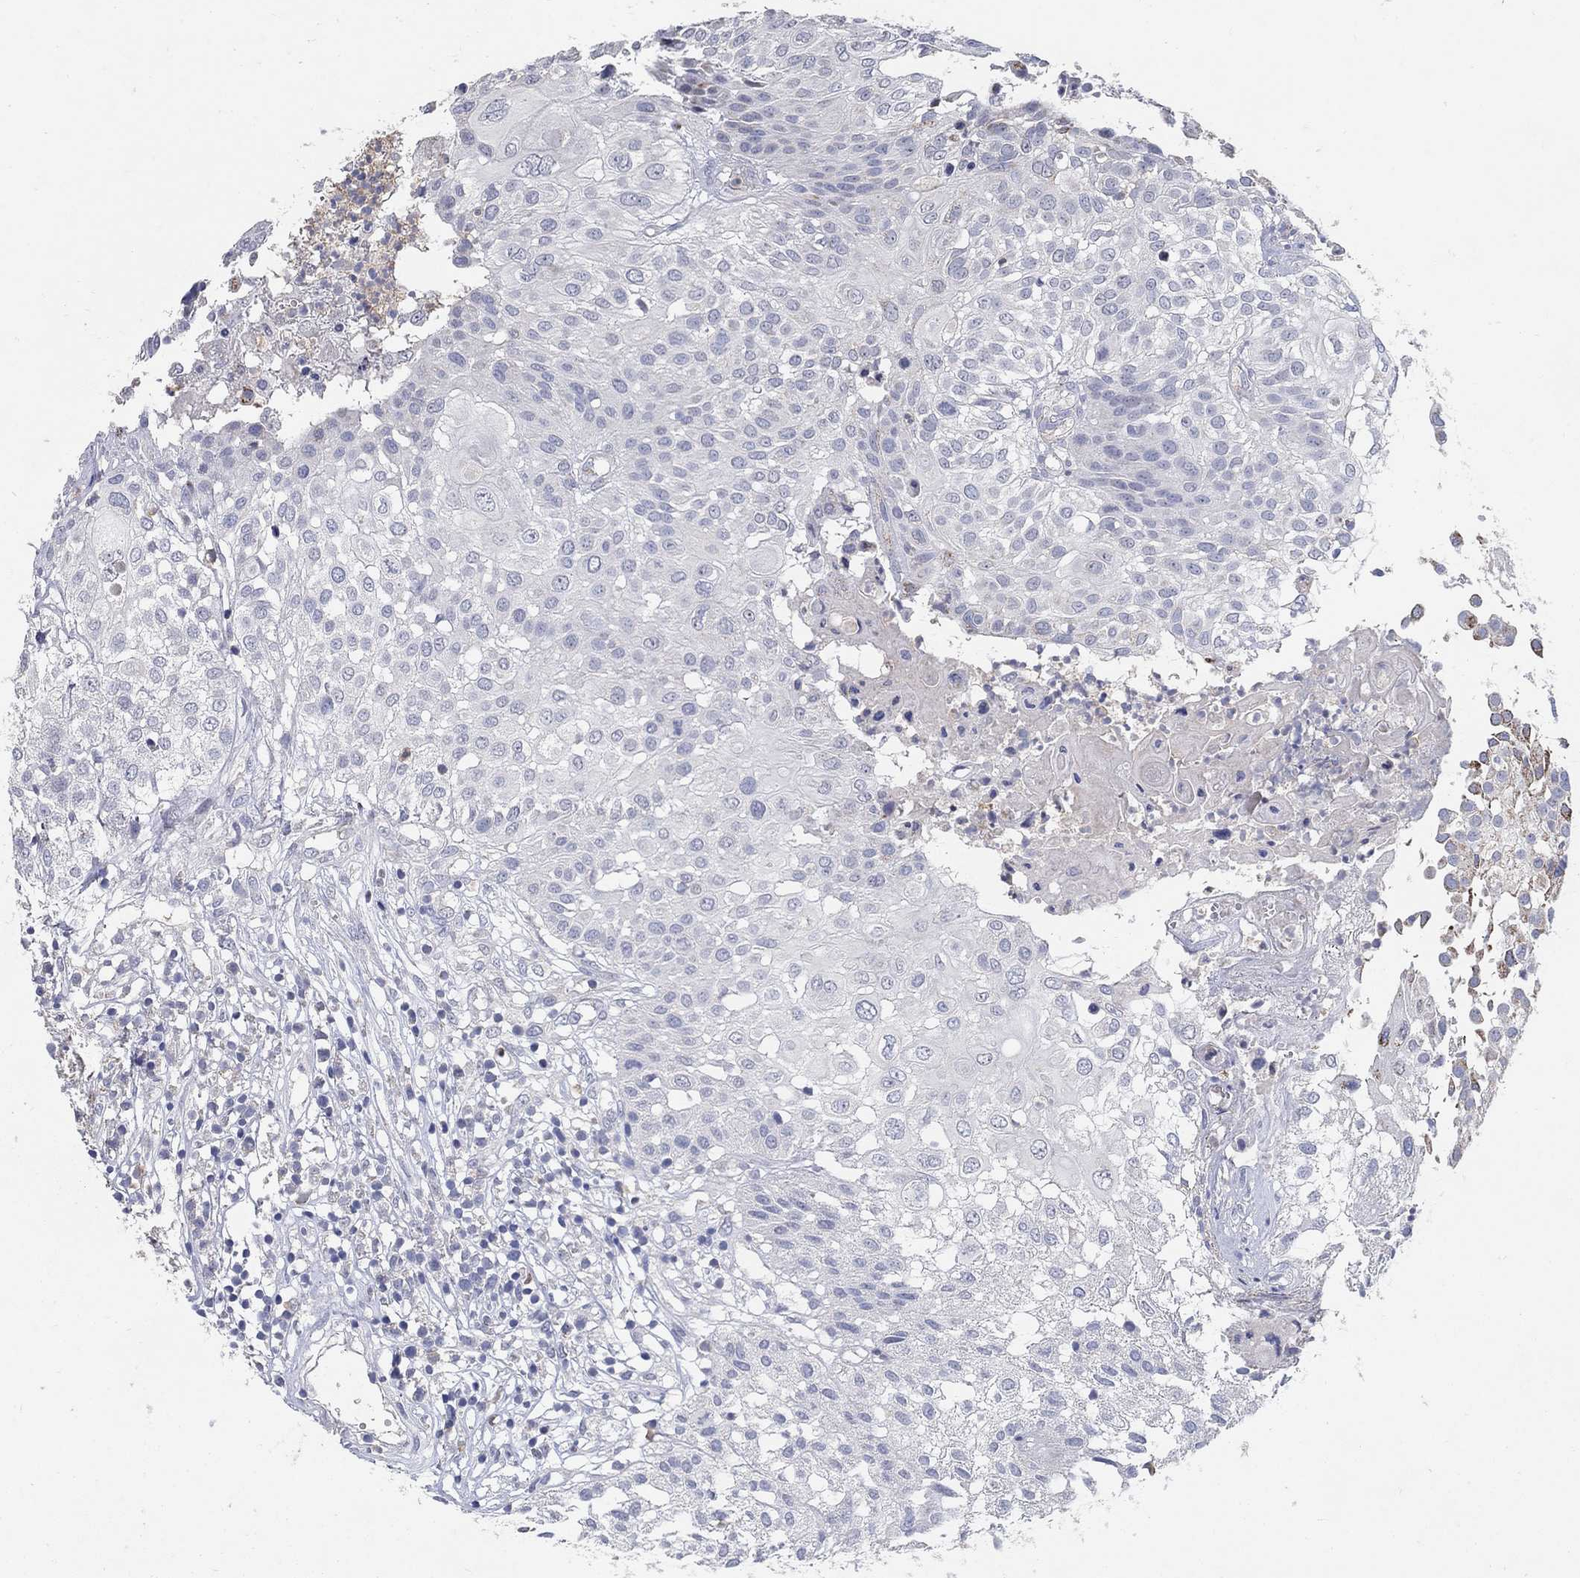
{"staining": {"intensity": "negative", "quantity": "none", "location": "none"}, "tissue": "urothelial cancer", "cell_type": "Tumor cells", "image_type": "cancer", "snomed": [{"axis": "morphology", "description": "Urothelial carcinoma, High grade"}, {"axis": "topography", "description": "Urinary bladder"}], "caption": "Immunohistochemistry image of high-grade urothelial carcinoma stained for a protein (brown), which displays no positivity in tumor cells.", "gene": "HMX2", "patient": {"sex": "female", "age": 79}}